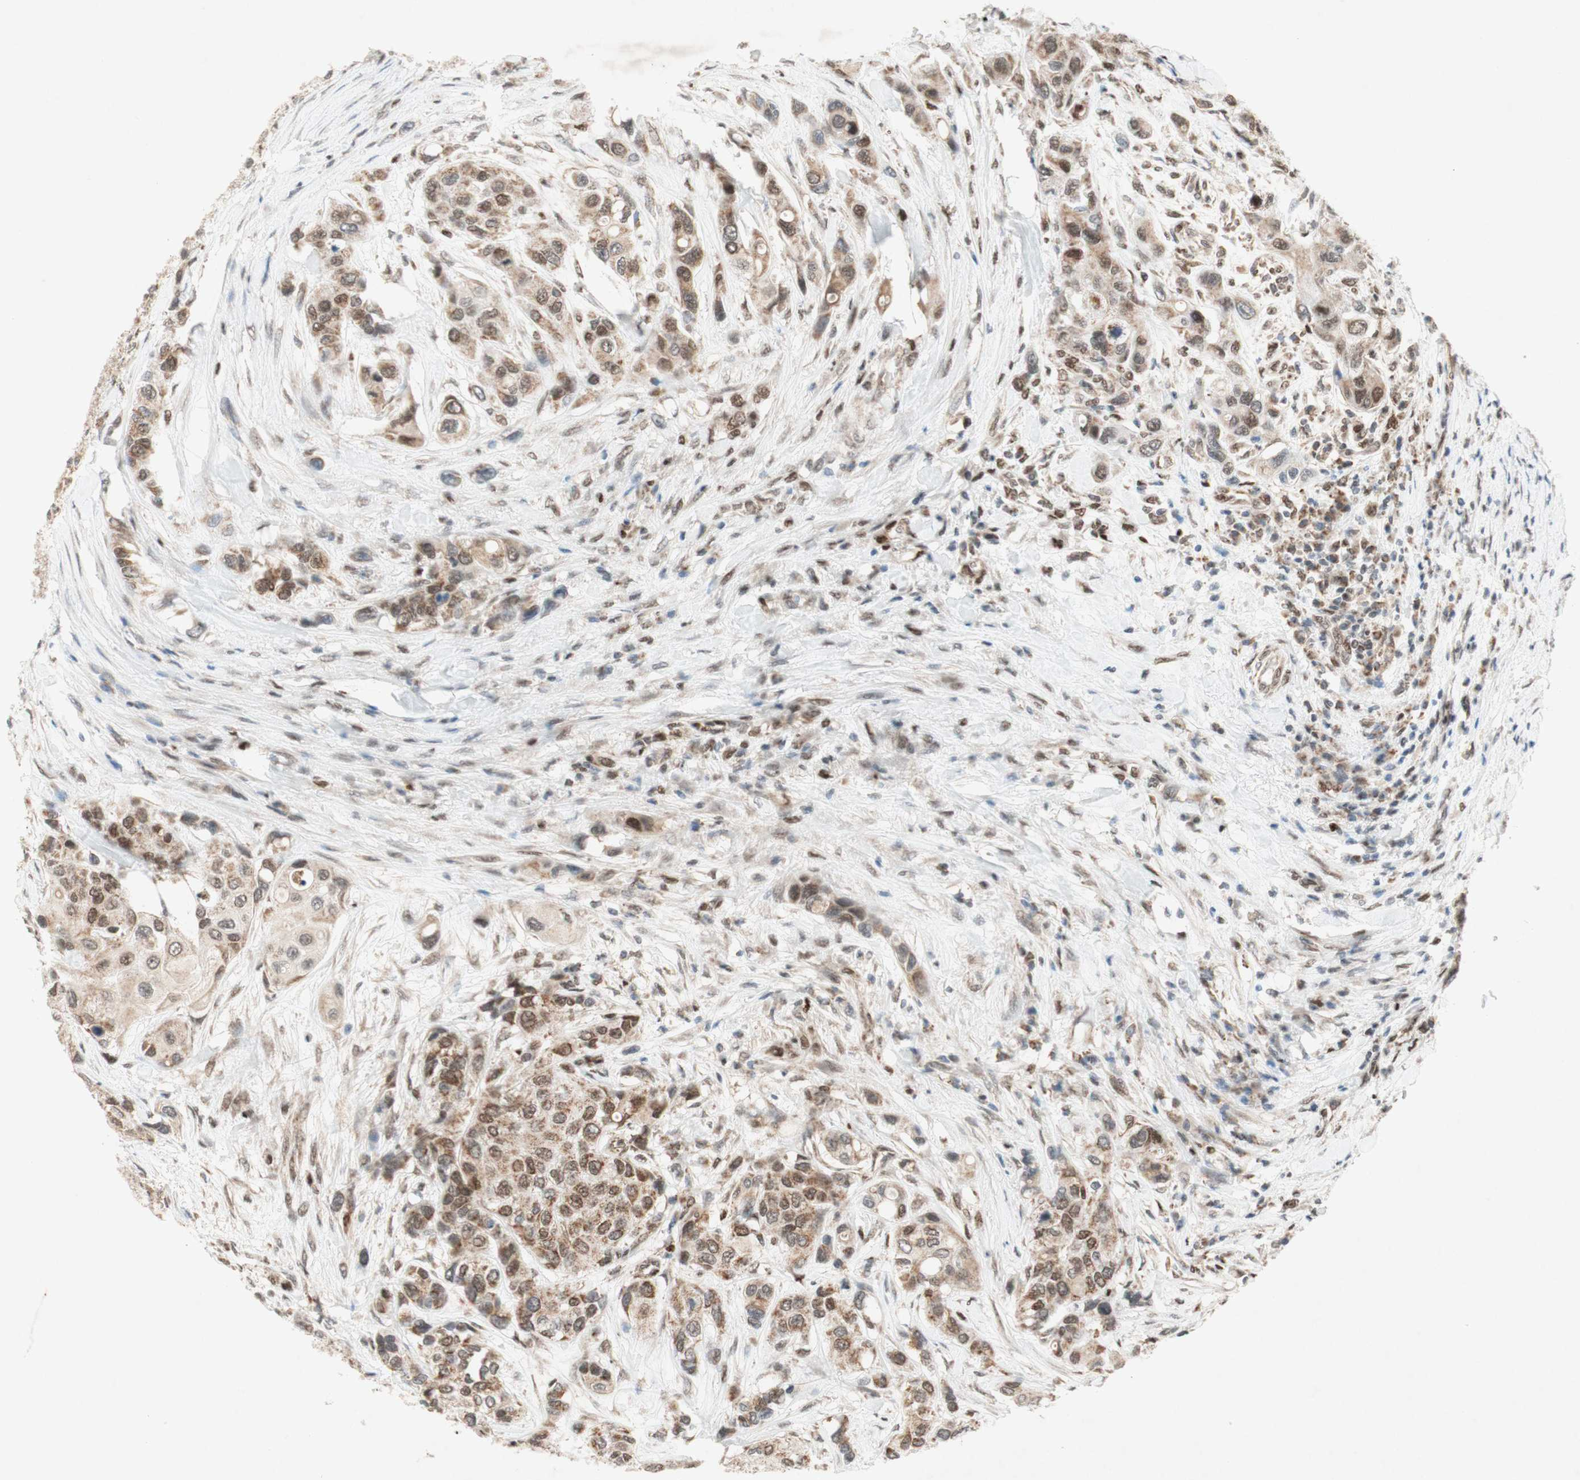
{"staining": {"intensity": "moderate", "quantity": "25%-75%", "location": "cytoplasmic/membranous,nuclear"}, "tissue": "urothelial cancer", "cell_type": "Tumor cells", "image_type": "cancer", "snomed": [{"axis": "morphology", "description": "Urothelial carcinoma, High grade"}, {"axis": "topography", "description": "Urinary bladder"}], "caption": "Immunohistochemical staining of urothelial cancer displays moderate cytoplasmic/membranous and nuclear protein staining in approximately 25%-75% of tumor cells.", "gene": "DNMT3A", "patient": {"sex": "female", "age": 56}}